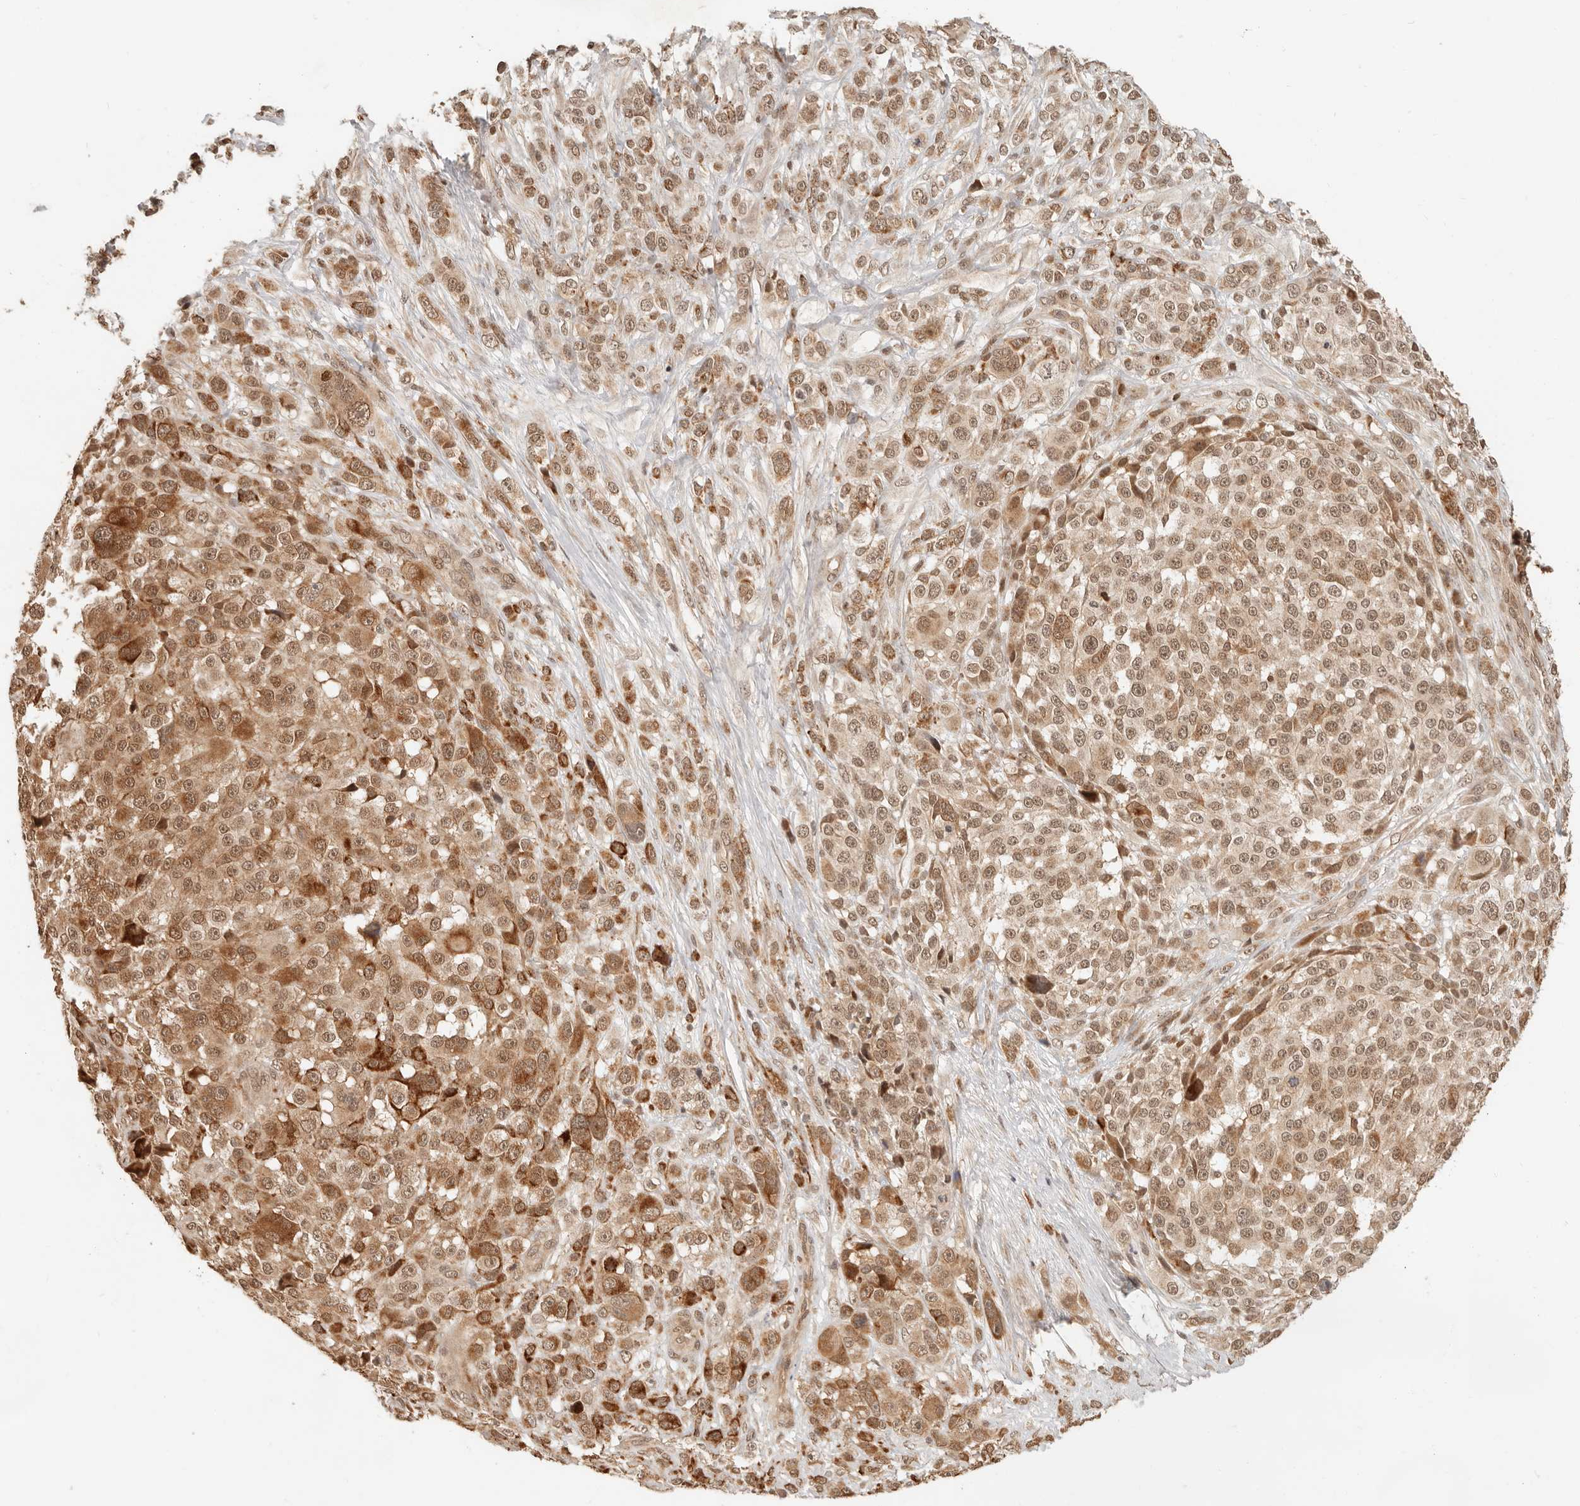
{"staining": {"intensity": "moderate", "quantity": ">75%", "location": "nuclear"}, "tissue": "melanoma", "cell_type": "Tumor cells", "image_type": "cancer", "snomed": [{"axis": "morphology", "description": "Malignant melanoma, NOS"}, {"axis": "topography", "description": "Skin"}], "caption": "A brown stain shows moderate nuclear positivity of a protein in melanoma tumor cells. (Brightfield microscopy of DAB IHC at high magnification).", "gene": "BAALC", "patient": {"sex": "female", "age": 55}}